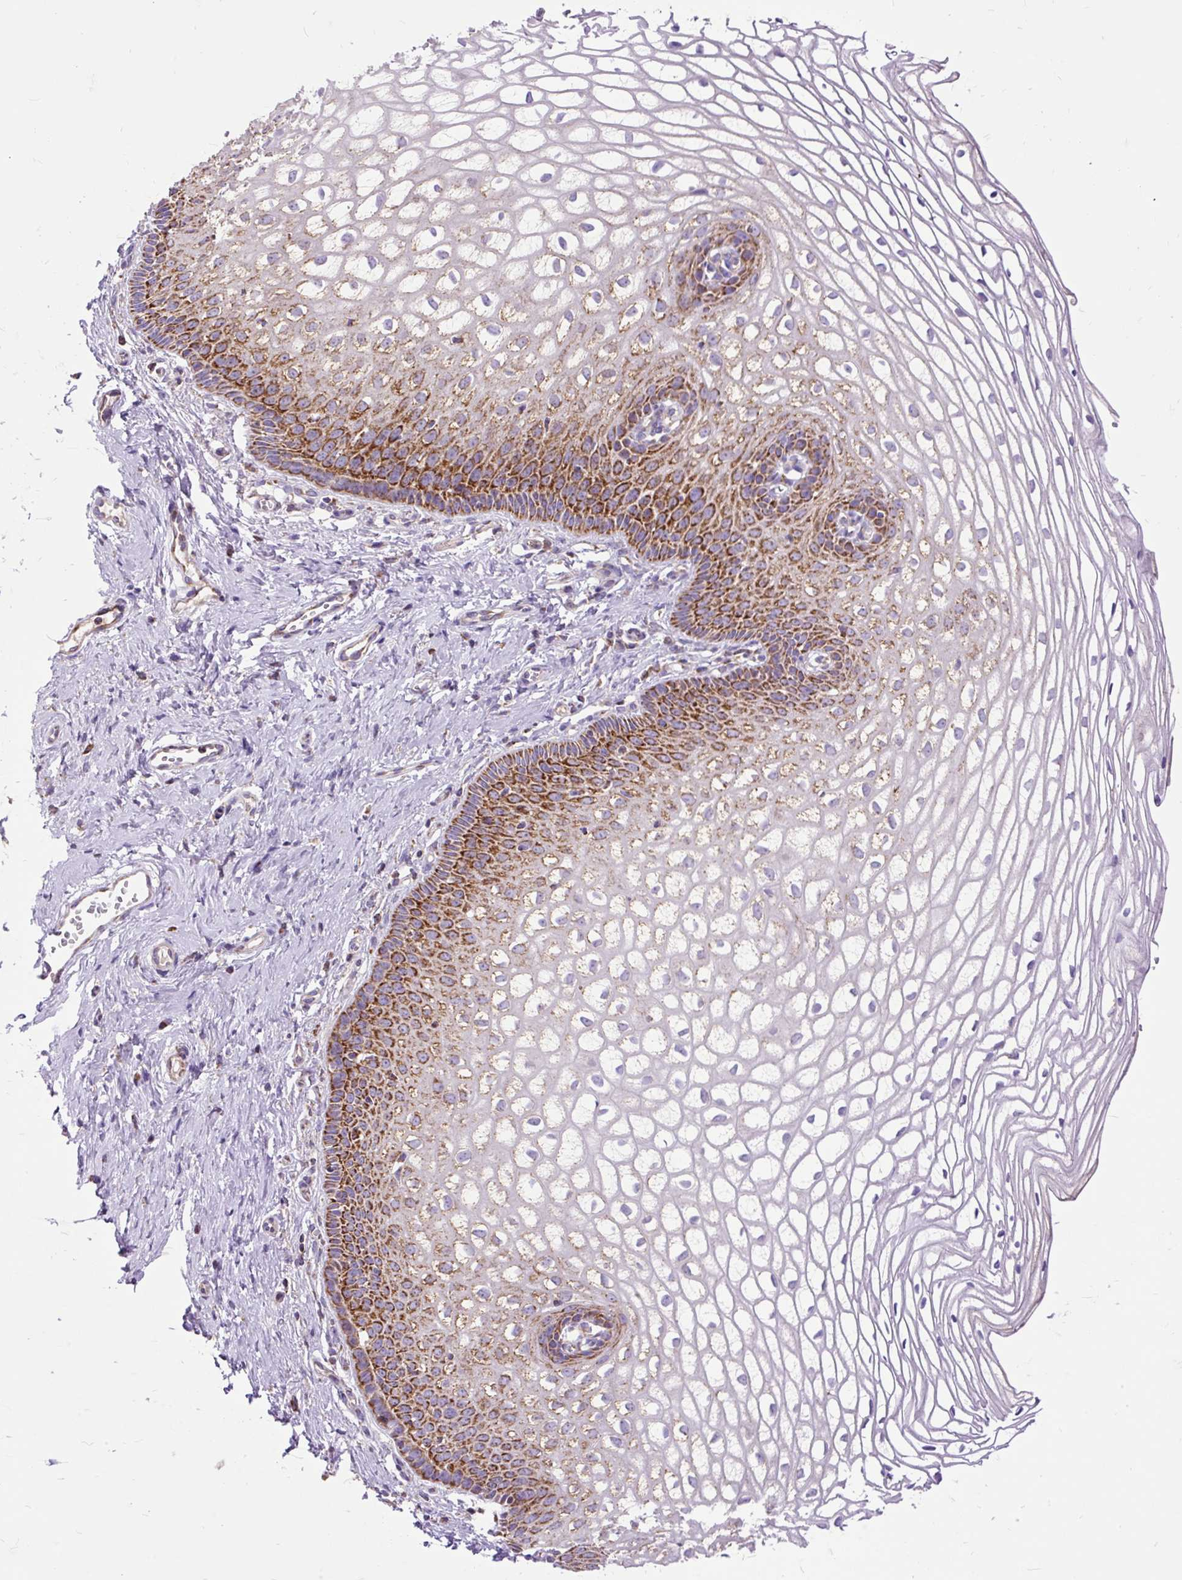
{"staining": {"intensity": "weak", "quantity": ">75%", "location": "cytoplasmic/membranous"}, "tissue": "cervix", "cell_type": "Glandular cells", "image_type": "normal", "snomed": [{"axis": "morphology", "description": "Normal tissue, NOS"}, {"axis": "topography", "description": "Cervix"}], "caption": "The immunohistochemical stain labels weak cytoplasmic/membranous expression in glandular cells of unremarkable cervix.", "gene": "TOMM40", "patient": {"sex": "female", "age": 36}}